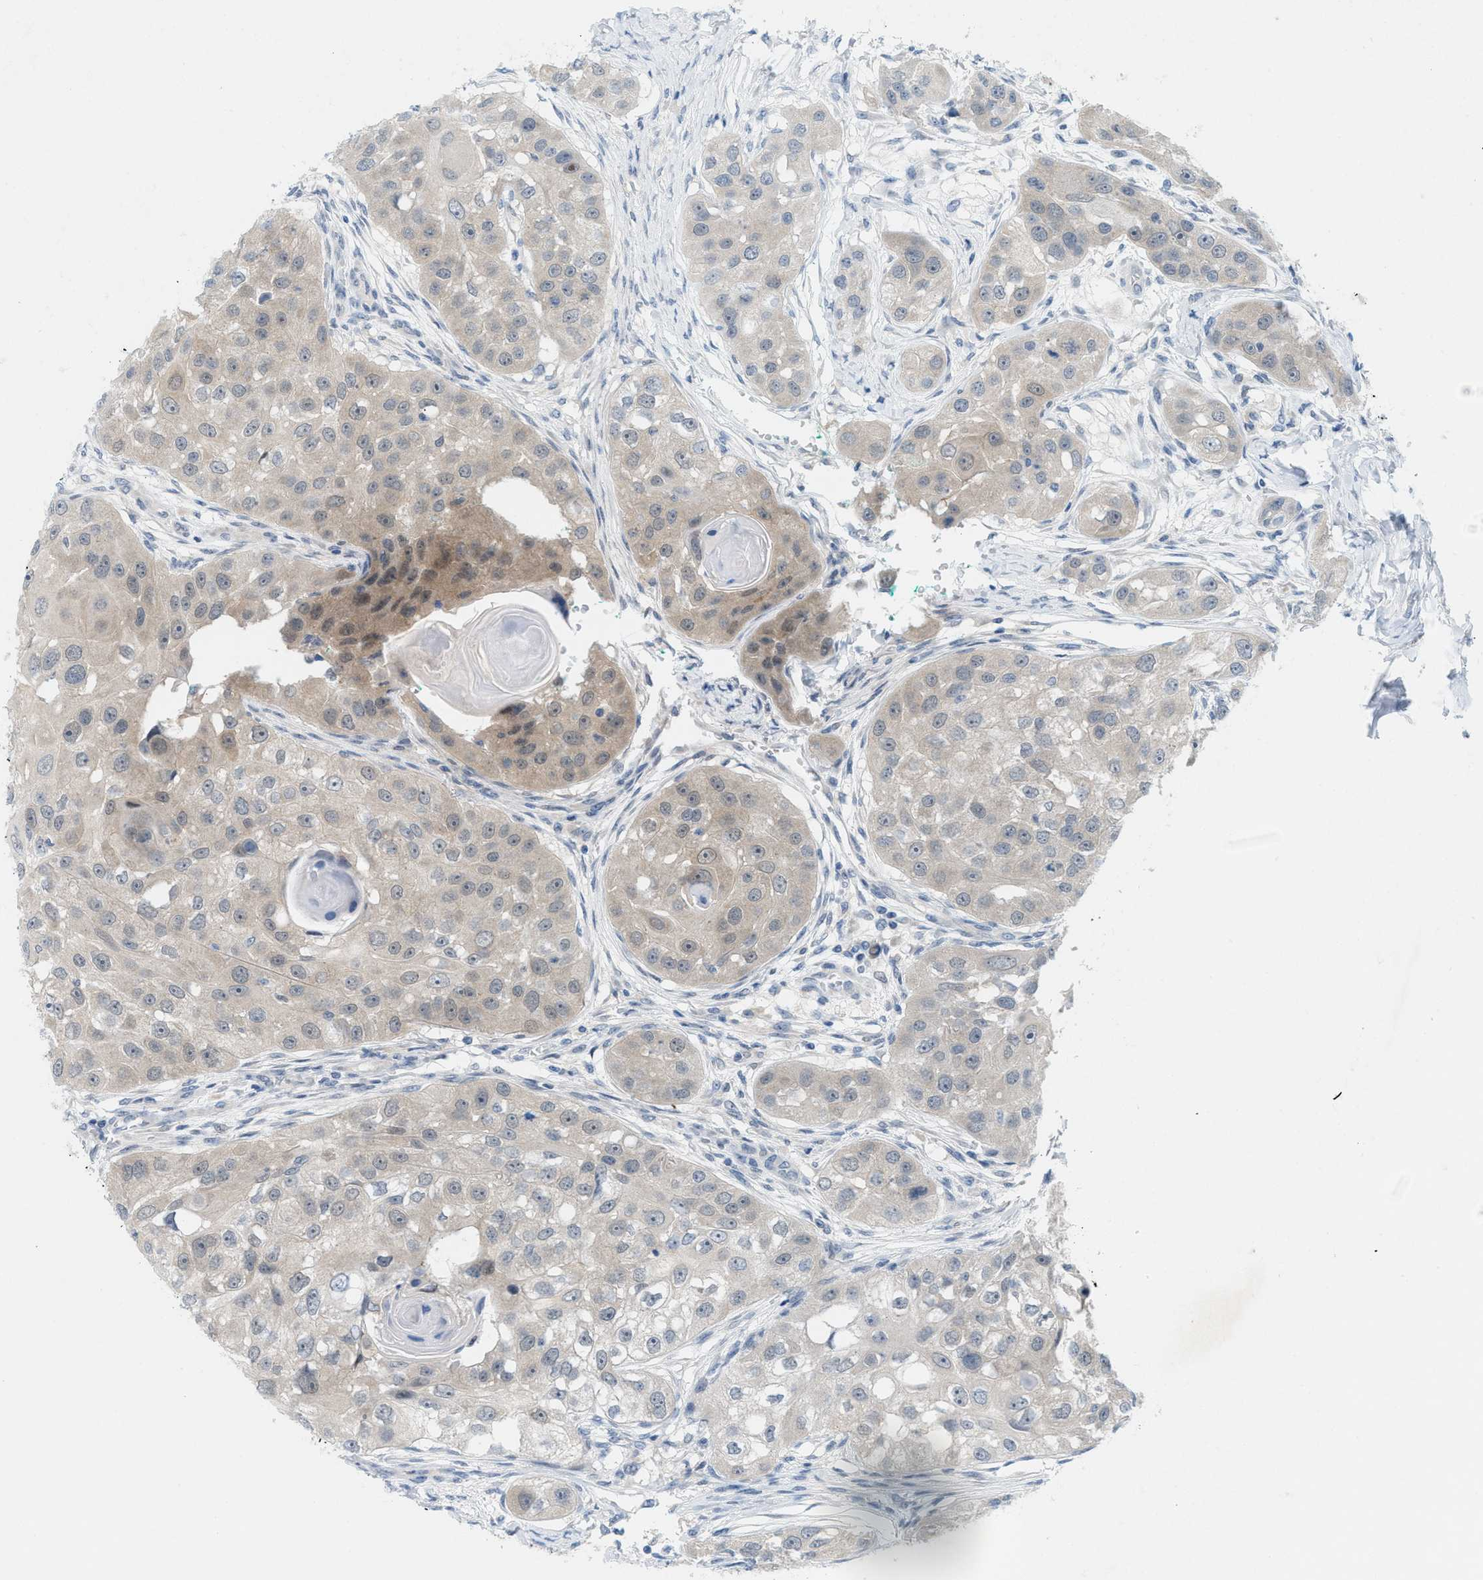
{"staining": {"intensity": "weak", "quantity": "<25%", "location": "cytoplasmic/membranous,nuclear"}, "tissue": "head and neck cancer", "cell_type": "Tumor cells", "image_type": "cancer", "snomed": [{"axis": "morphology", "description": "Normal tissue, NOS"}, {"axis": "morphology", "description": "Squamous cell carcinoma, NOS"}, {"axis": "topography", "description": "Skeletal muscle"}, {"axis": "topography", "description": "Head-Neck"}], "caption": "Immunohistochemical staining of head and neck cancer (squamous cell carcinoma) exhibits no significant staining in tumor cells.", "gene": "WIPI2", "patient": {"sex": "male", "age": 51}}